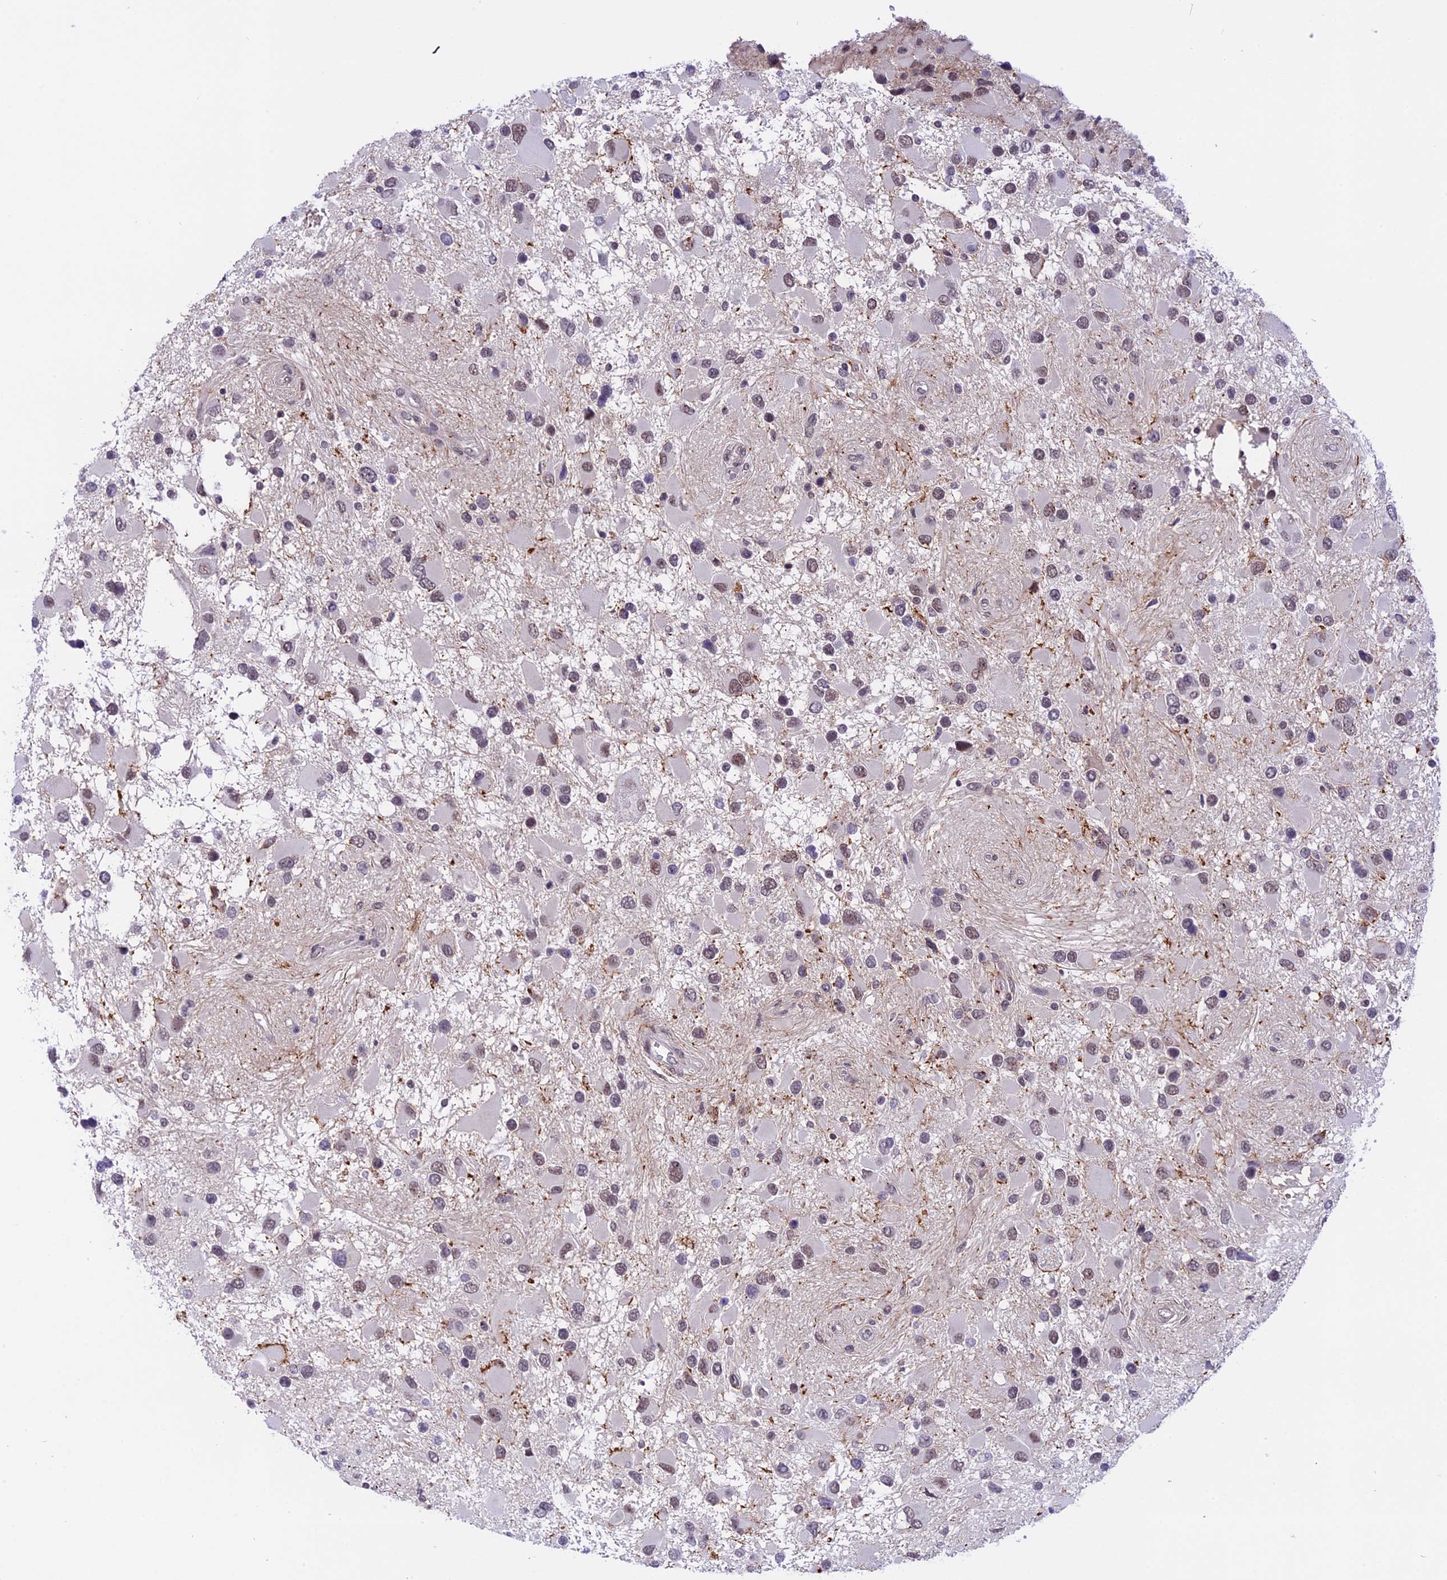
{"staining": {"intensity": "weak", "quantity": "25%-75%", "location": "nuclear"}, "tissue": "glioma", "cell_type": "Tumor cells", "image_type": "cancer", "snomed": [{"axis": "morphology", "description": "Glioma, malignant, High grade"}, {"axis": "topography", "description": "Brain"}], "caption": "A high-resolution photomicrograph shows immunohistochemistry (IHC) staining of glioma, which displays weak nuclear staining in approximately 25%-75% of tumor cells.", "gene": "TADA3", "patient": {"sex": "male", "age": 53}}